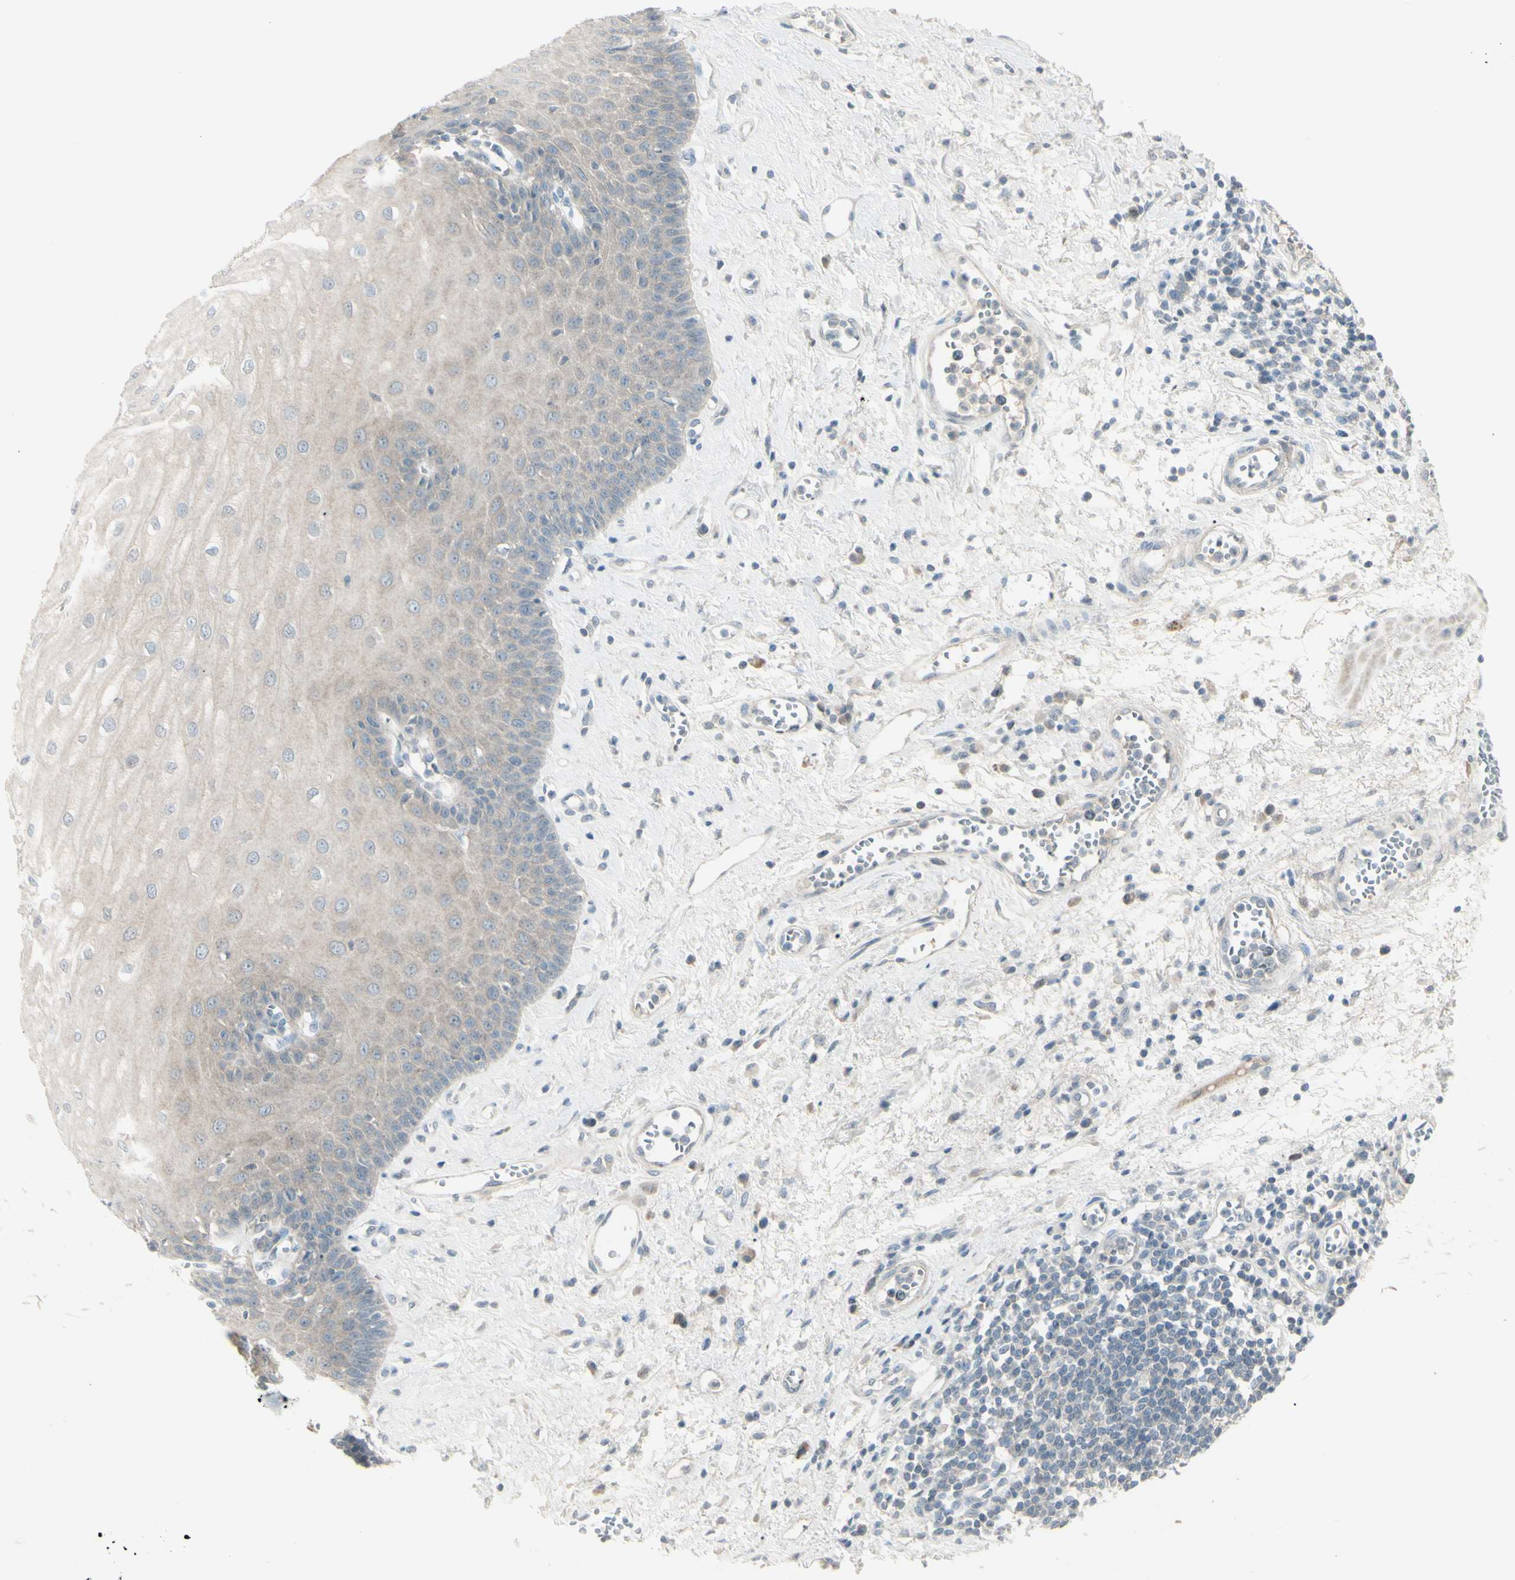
{"staining": {"intensity": "weak", "quantity": ">75%", "location": "cytoplasmic/membranous"}, "tissue": "esophagus", "cell_type": "Squamous epithelial cells", "image_type": "normal", "snomed": [{"axis": "morphology", "description": "Normal tissue, NOS"}, {"axis": "morphology", "description": "Squamous cell carcinoma, NOS"}, {"axis": "topography", "description": "Esophagus"}], "caption": "This is a photomicrograph of IHC staining of normal esophagus, which shows weak expression in the cytoplasmic/membranous of squamous epithelial cells.", "gene": "SH3GL2", "patient": {"sex": "male", "age": 65}}